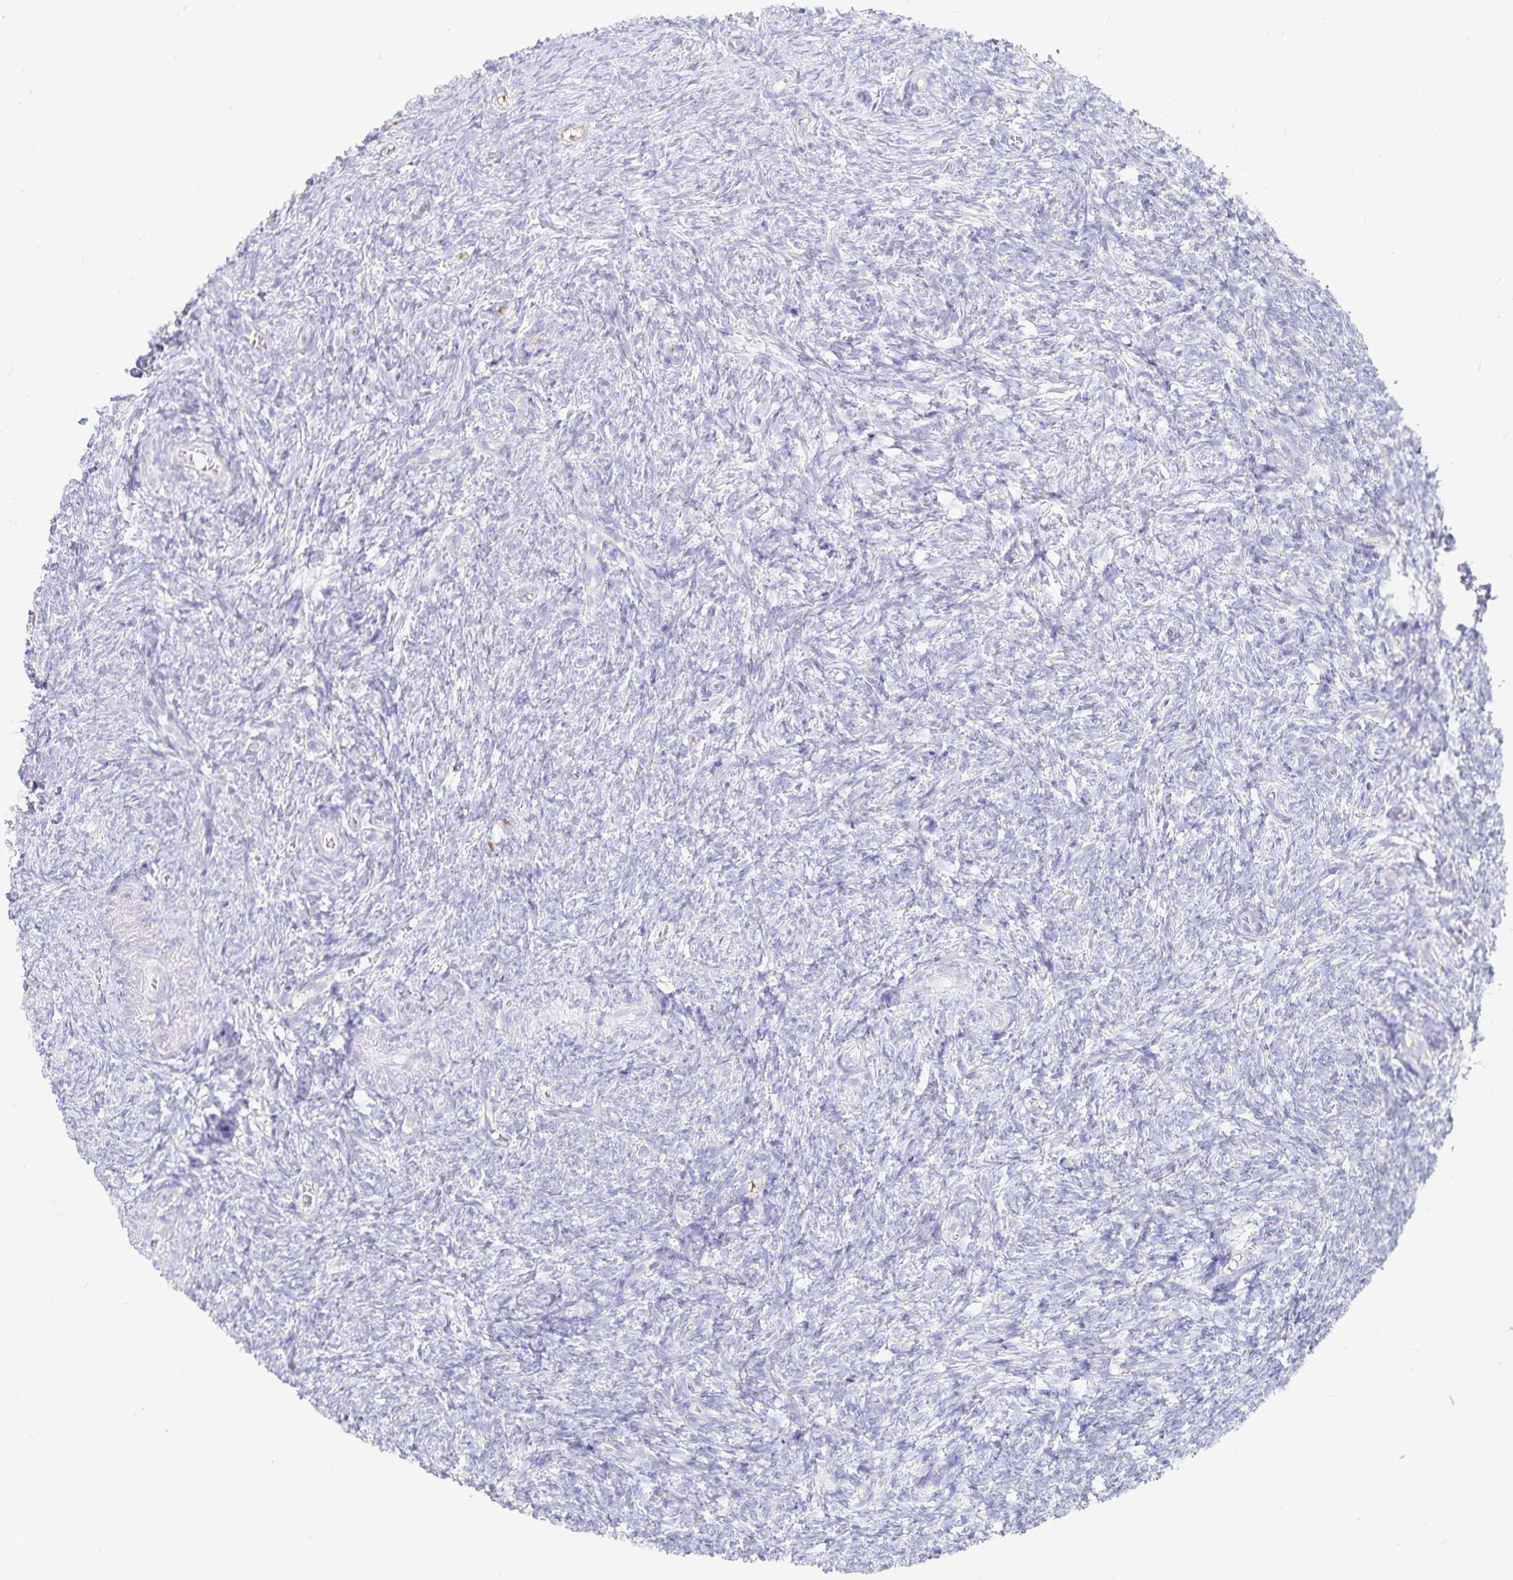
{"staining": {"intensity": "negative", "quantity": "none", "location": "none"}, "tissue": "ovary", "cell_type": "Ovarian stroma cells", "image_type": "normal", "snomed": [{"axis": "morphology", "description": "Normal tissue, NOS"}, {"axis": "topography", "description": "Ovary"}], "caption": "There is no significant positivity in ovarian stroma cells of ovary. (Immunohistochemistry (ihc), brightfield microscopy, high magnification).", "gene": "PKHD1", "patient": {"sex": "female", "age": 39}}